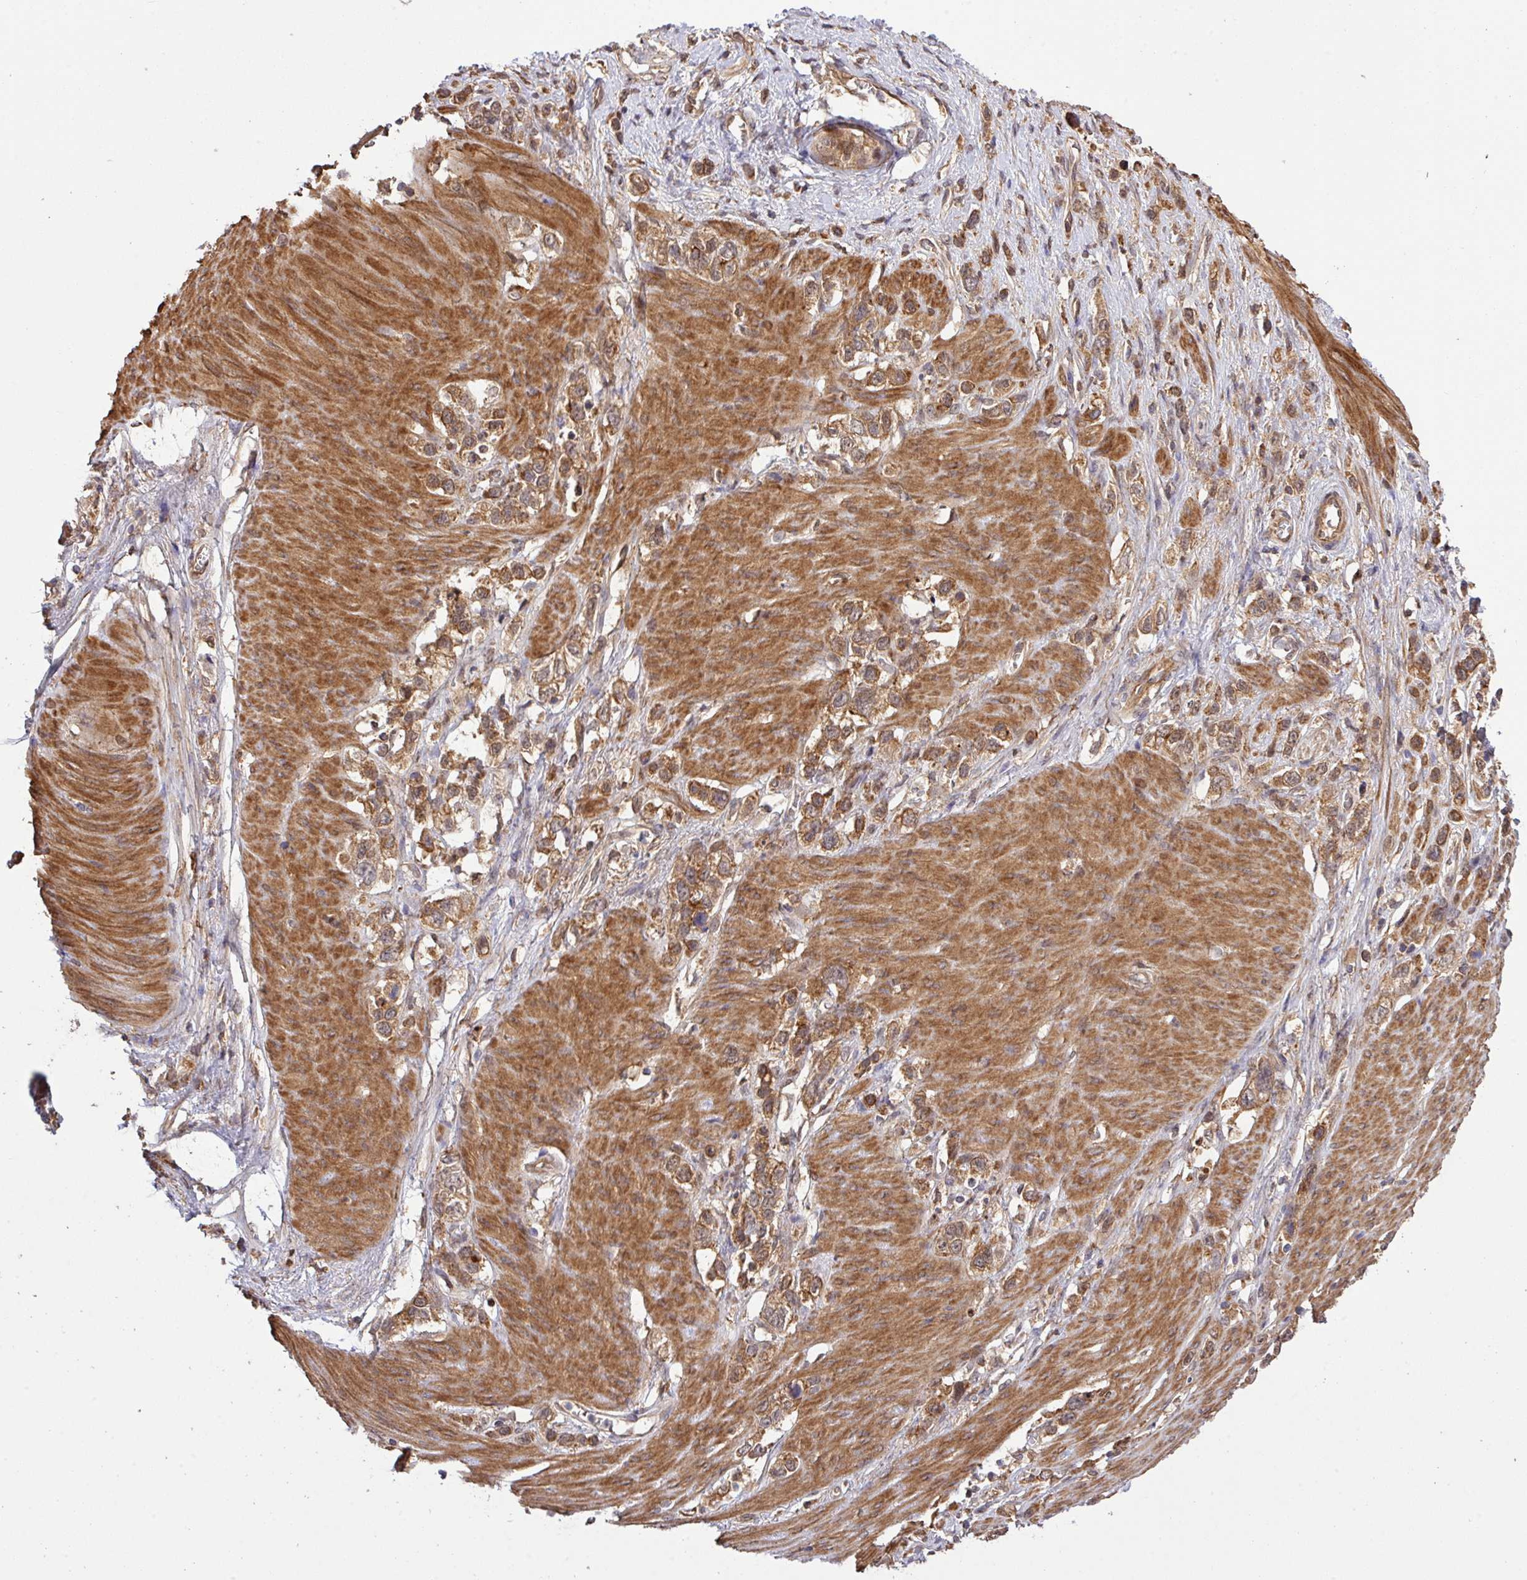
{"staining": {"intensity": "moderate", "quantity": ">75%", "location": "cytoplasmic/membranous"}, "tissue": "stomach cancer", "cell_type": "Tumor cells", "image_type": "cancer", "snomed": [{"axis": "morphology", "description": "Adenocarcinoma, NOS"}, {"axis": "topography", "description": "Stomach"}], "caption": "This is a photomicrograph of IHC staining of stomach adenocarcinoma, which shows moderate expression in the cytoplasmic/membranous of tumor cells.", "gene": "ARPIN", "patient": {"sex": "female", "age": 65}}